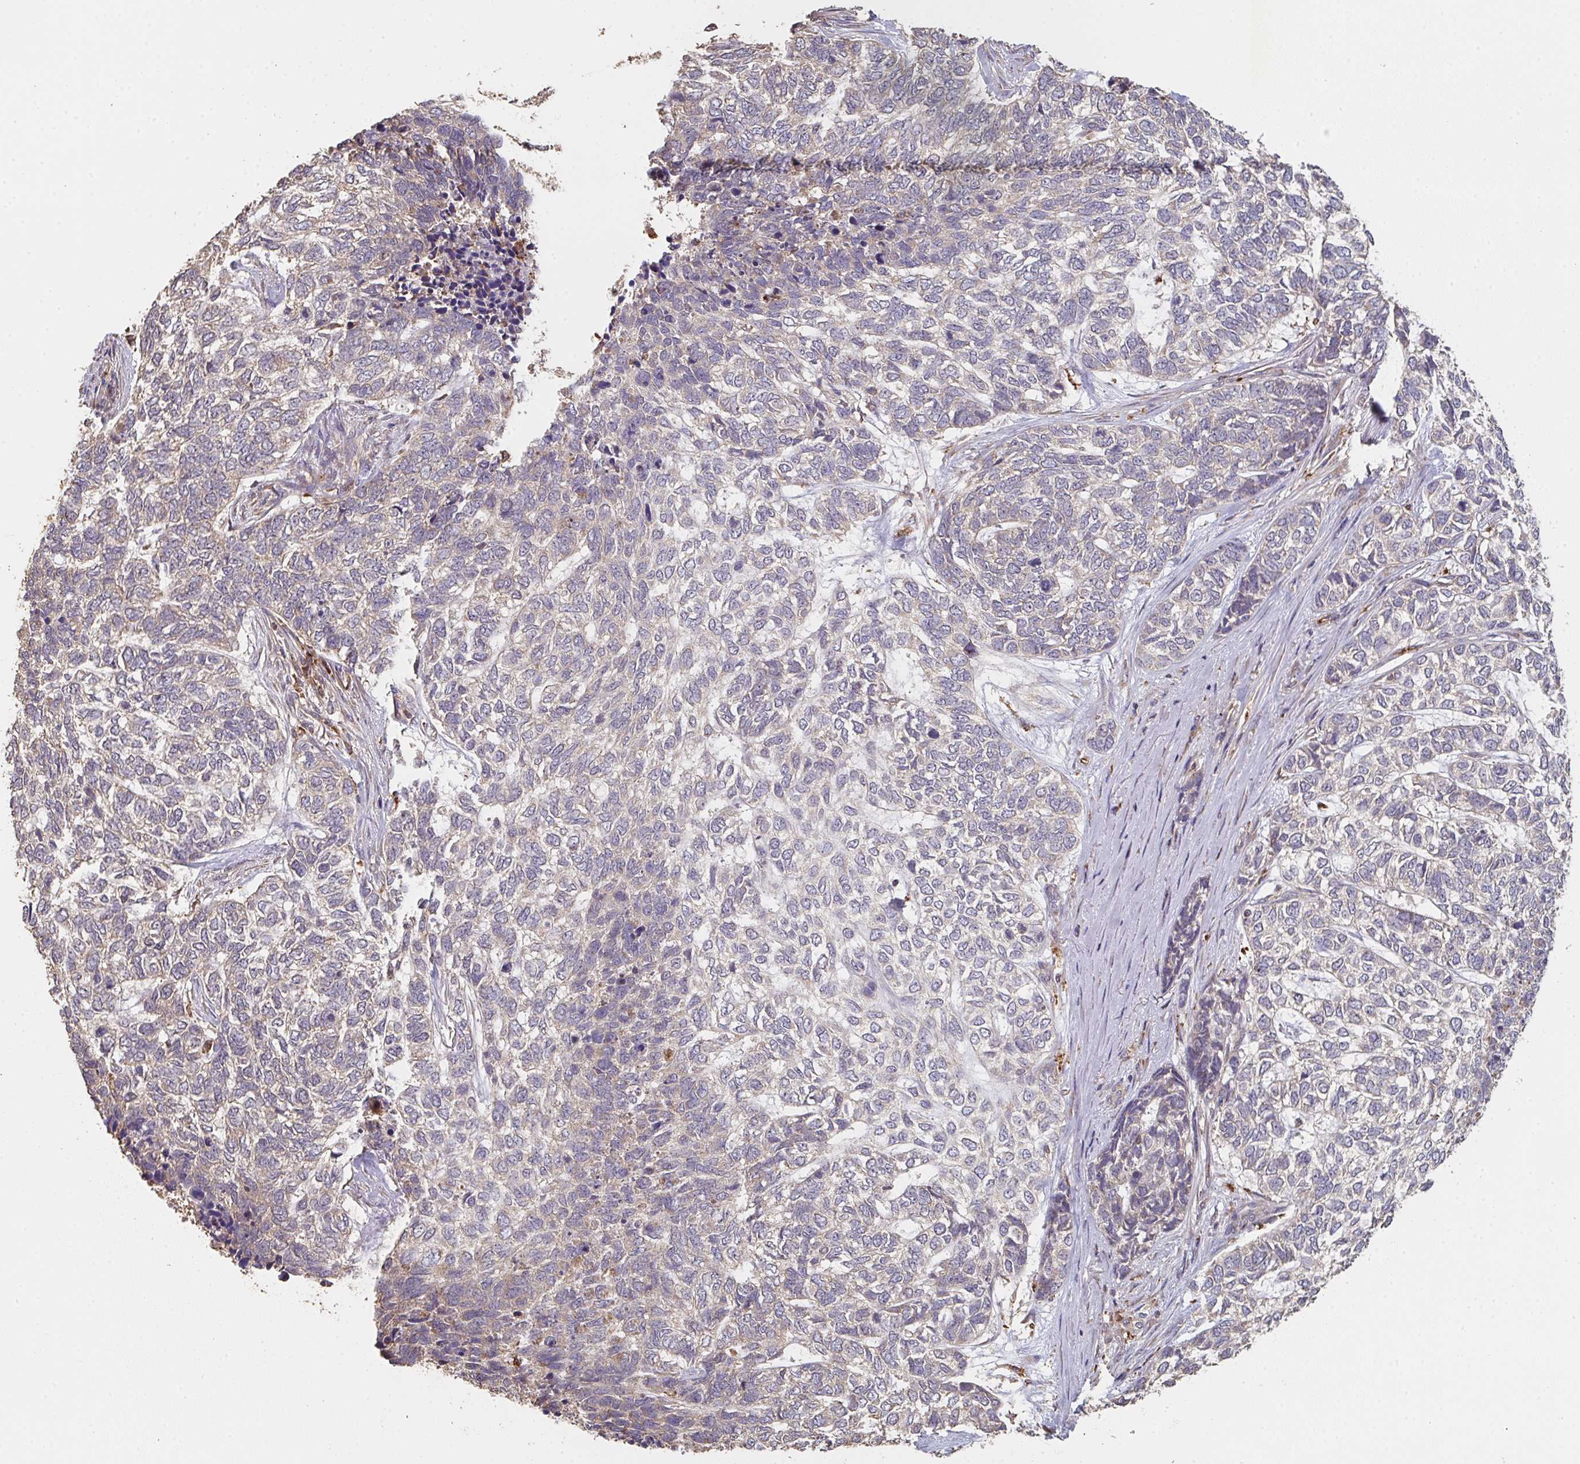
{"staining": {"intensity": "negative", "quantity": "none", "location": "none"}, "tissue": "skin cancer", "cell_type": "Tumor cells", "image_type": "cancer", "snomed": [{"axis": "morphology", "description": "Basal cell carcinoma"}, {"axis": "topography", "description": "Skin"}], "caption": "High power microscopy image of an immunohistochemistry (IHC) micrograph of skin cancer (basal cell carcinoma), revealing no significant positivity in tumor cells.", "gene": "POLG", "patient": {"sex": "female", "age": 65}}